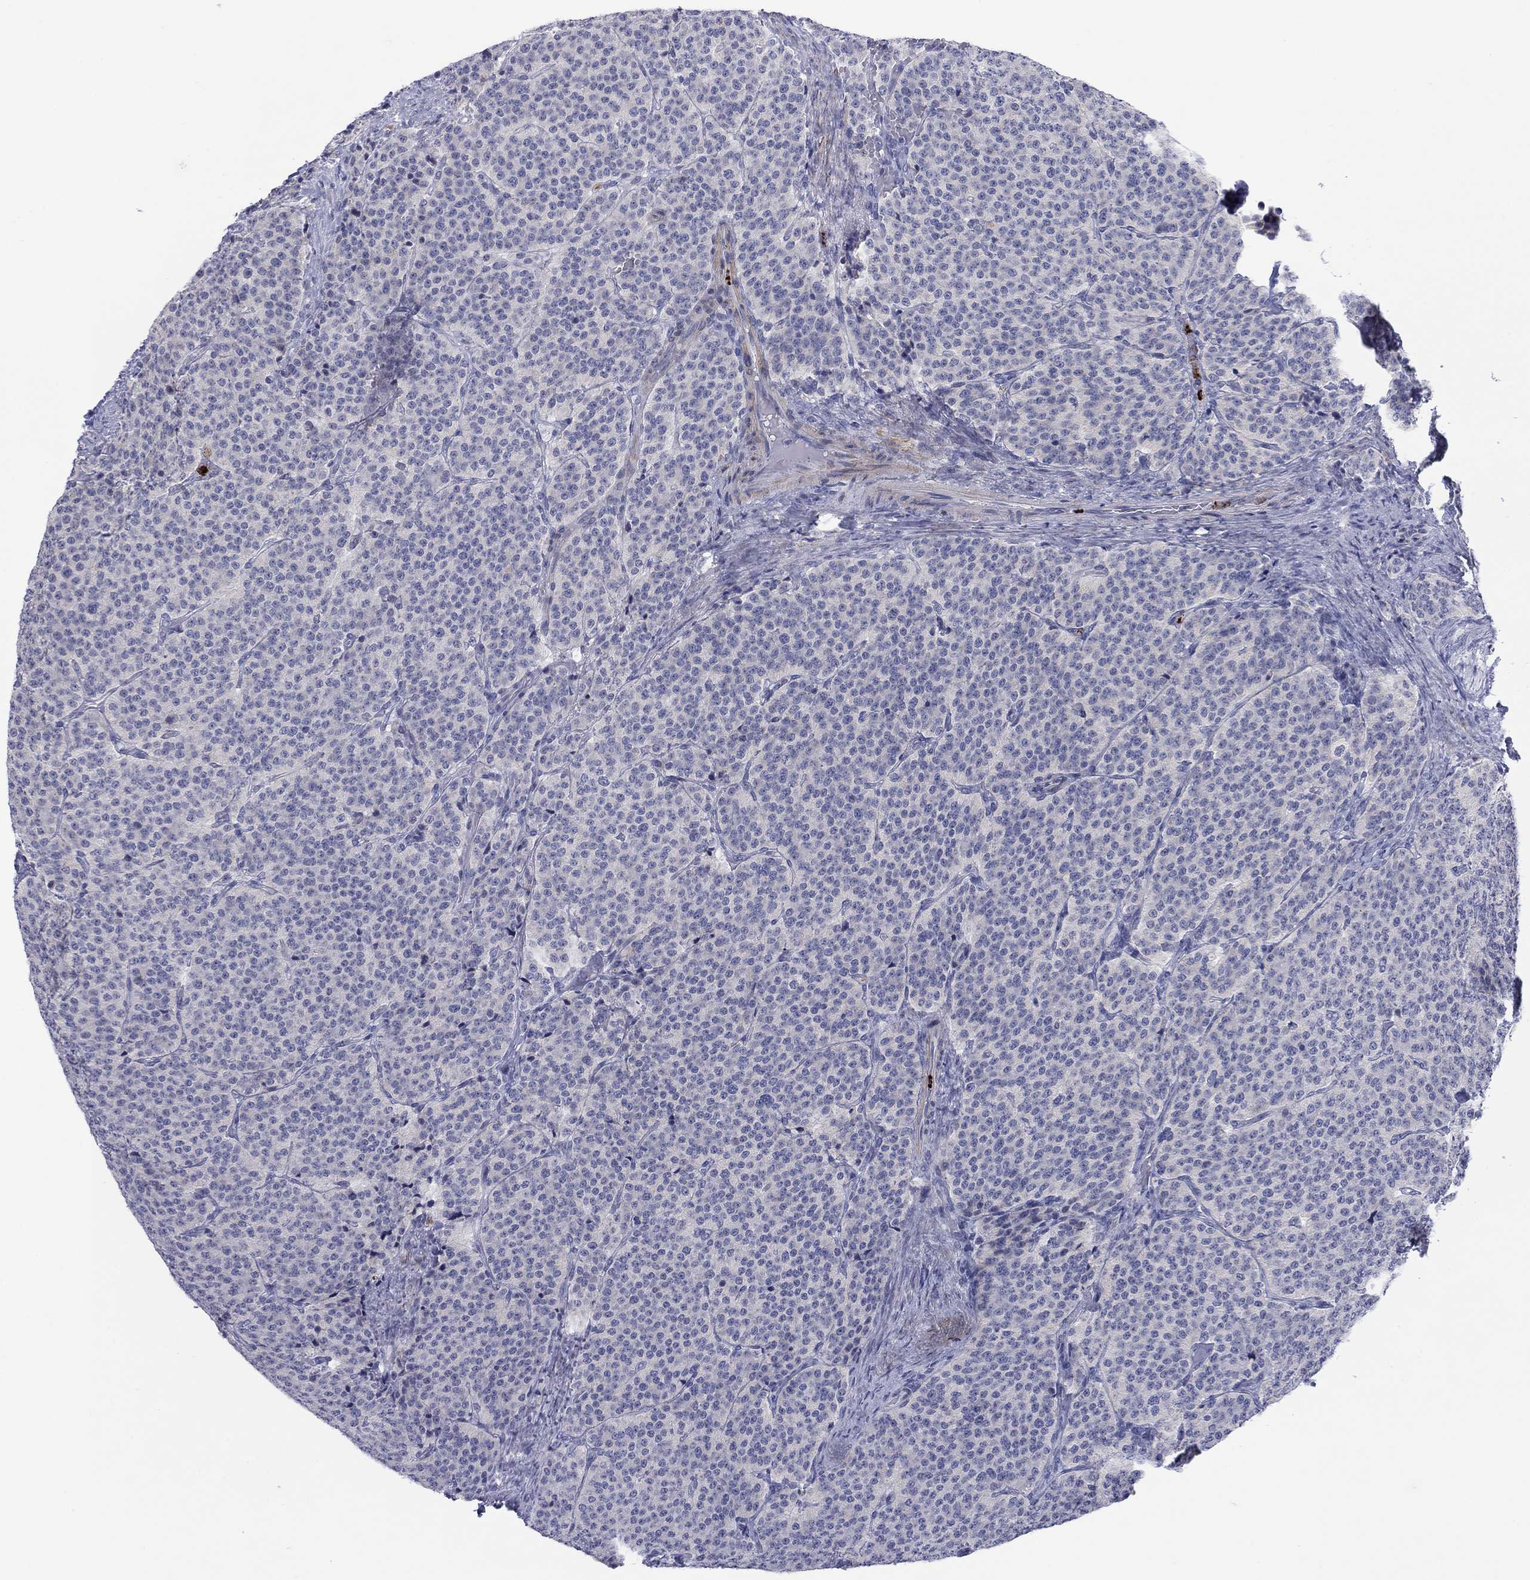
{"staining": {"intensity": "negative", "quantity": "none", "location": "none"}, "tissue": "carcinoid", "cell_type": "Tumor cells", "image_type": "cancer", "snomed": [{"axis": "morphology", "description": "Carcinoid, malignant, NOS"}, {"axis": "topography", "description": "Small intestine"}], "caption": "Histopathology image shows no significant protein positivity in tumor cells of carcinoid.", "gene": "MTRFR", "patient": {"sex": "female", "age": 58}}